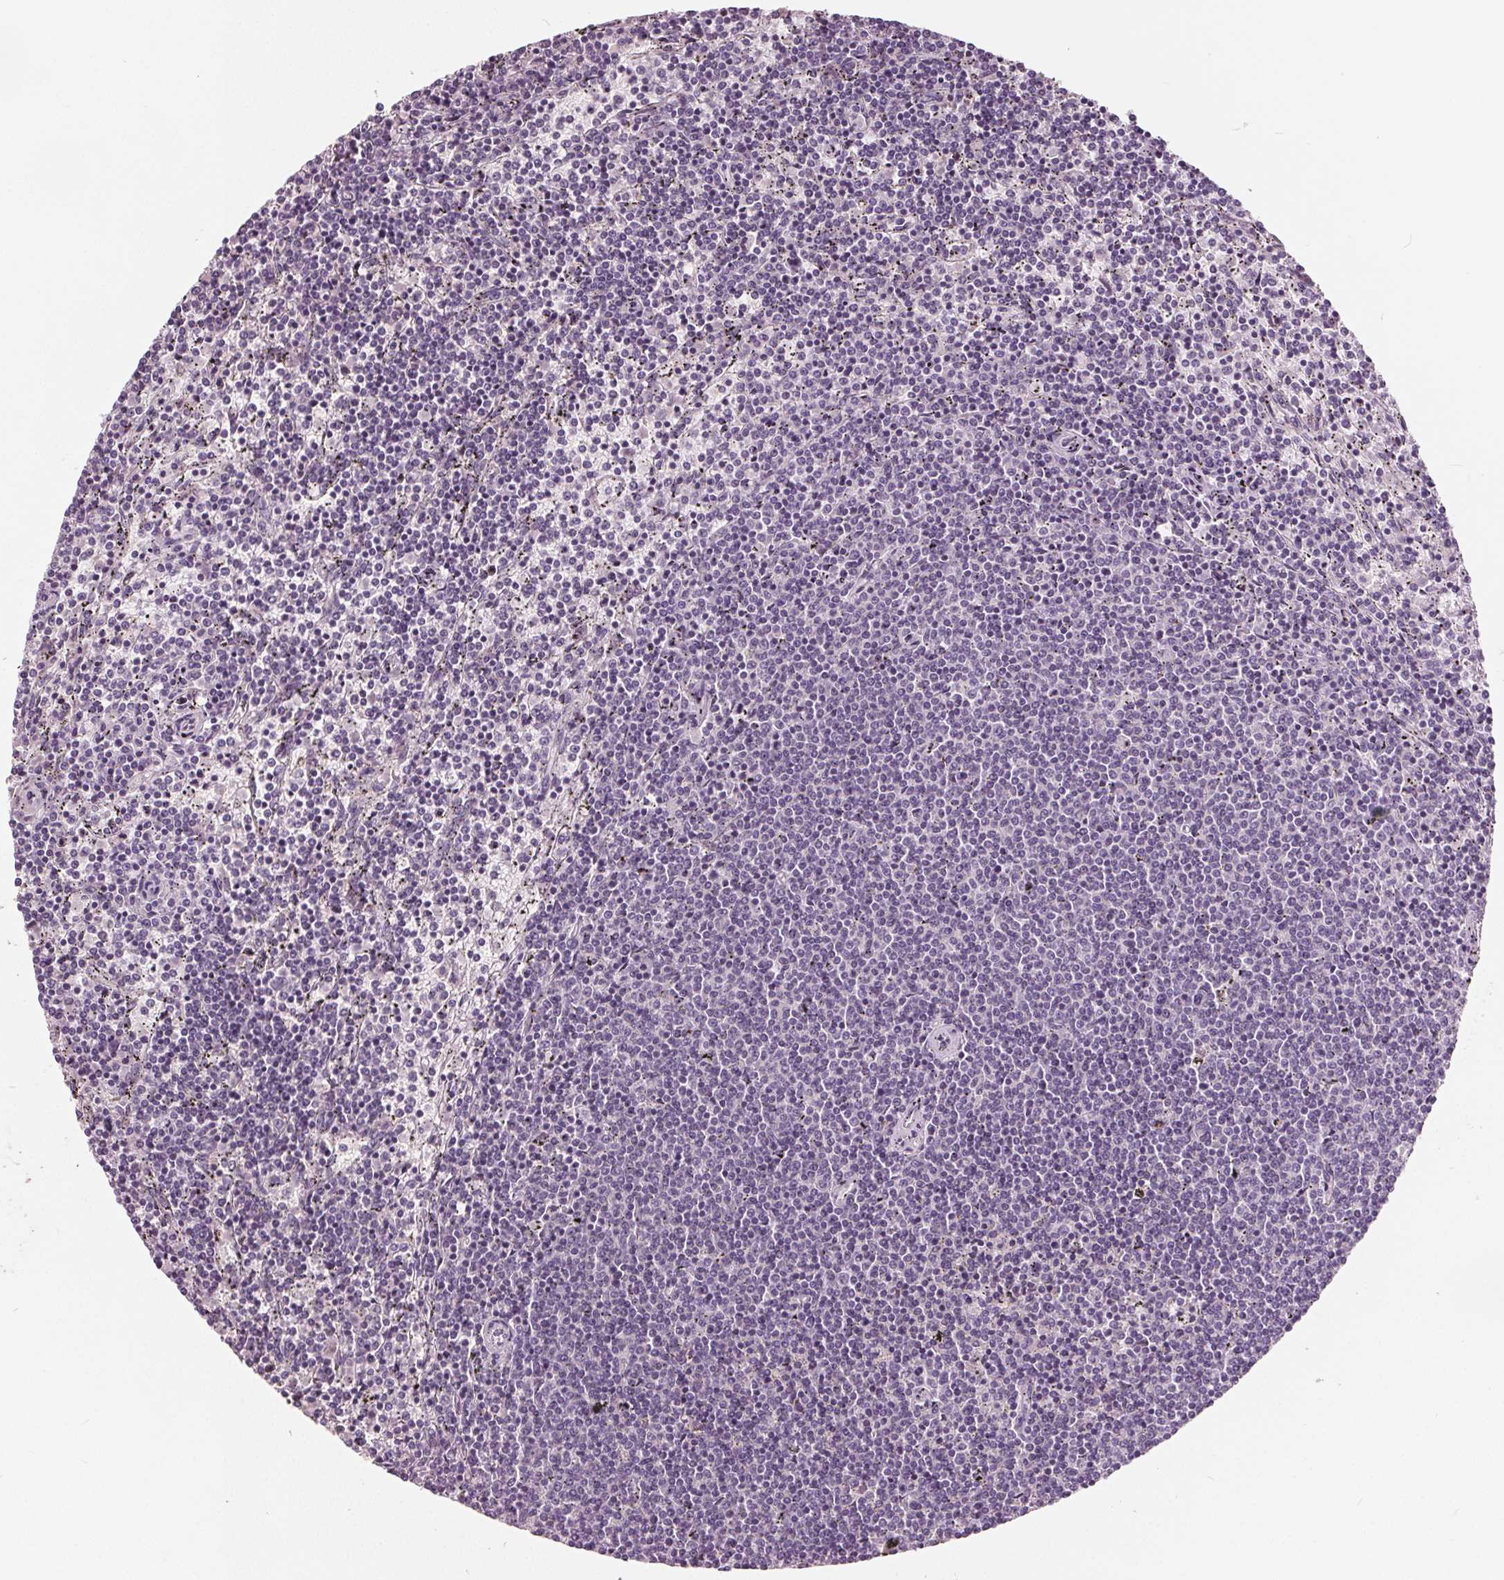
{"staining": {"intensity": "negative", "quantity": "none", "location": "none"}, "tissue": "lymphoma", "cell_type": "Tumor cells", "image_type": "cancer", "snomed": [{"axis": "morphology", "description": "Malignant lymphoma, non-Hodgkin's type, Low grade"}, {"axis": "topography", "description": "Spleen"}], "caption": "IHC micrograph of malignant lymphoma, non-Hodgkin's type (low-grade) stained for a protein (brown), which demonstrates no positivity in tumor cells. (DAB IHC with hematoxylin counter stain).", "gene": "TKFC", "patient": {"sex": "female", "age": 50}}